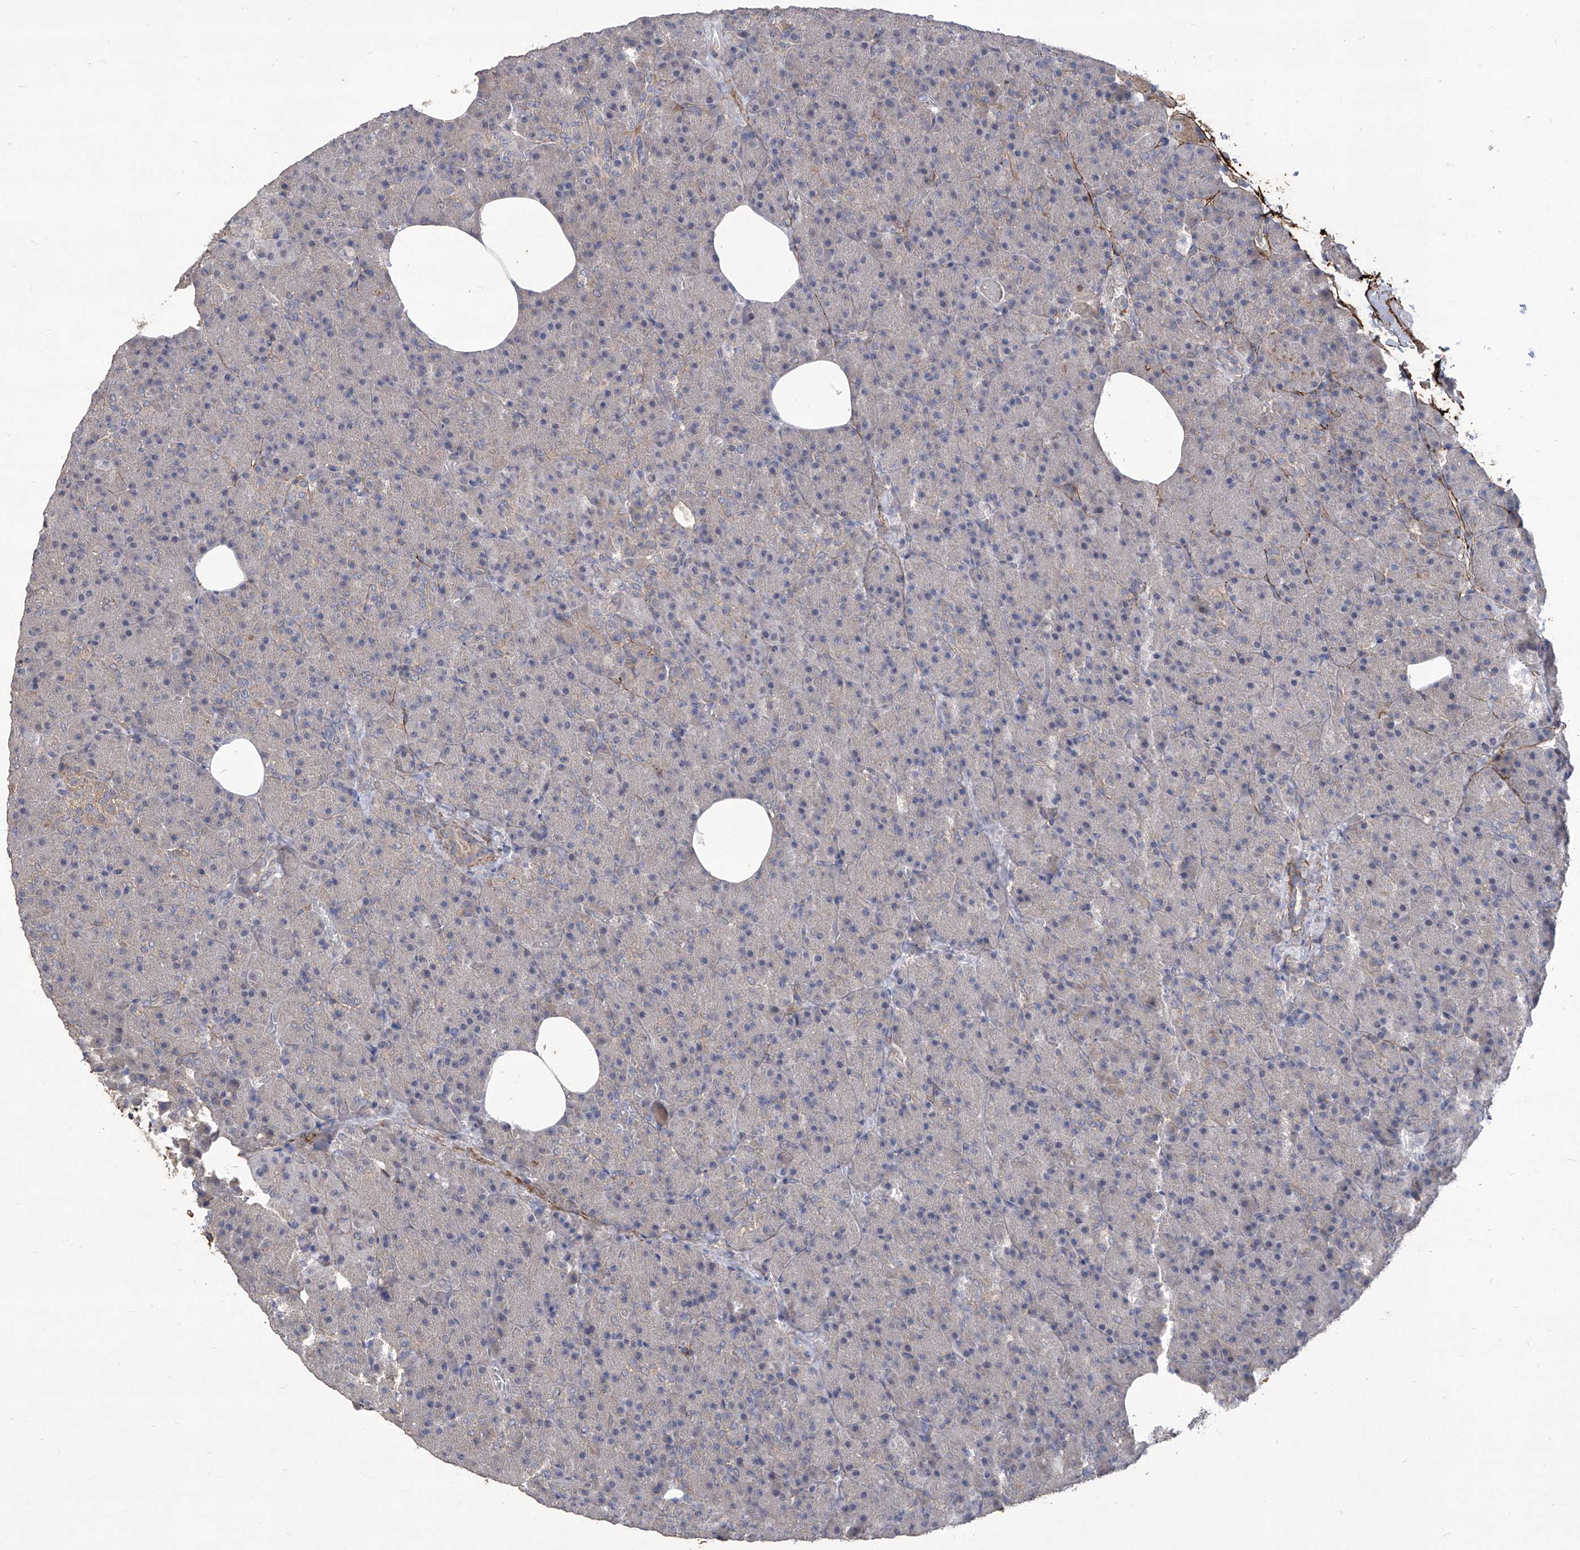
{"staining": {"intensity": "negative", "quantity": "none", "location": "none"}, "tissue": "pancreas", "cell_type": "Exocrine glandular cells", "image_type": "normal", "snomed": [{"axis": "morphology", "description": "Normal tissue, NOS"}, {"axis": "morphology", "description": "Carcinoid, malignant, NOS"}, {"axis": "topography", "description": "Pancreas"}], "caption": "An IHC micrograph of unremarkable pancreas is shown. There is no staining in exocrine glandular cells of pancreas.", "gene": "TXNIP", "patient": {"sex": "female", "age": 35}}